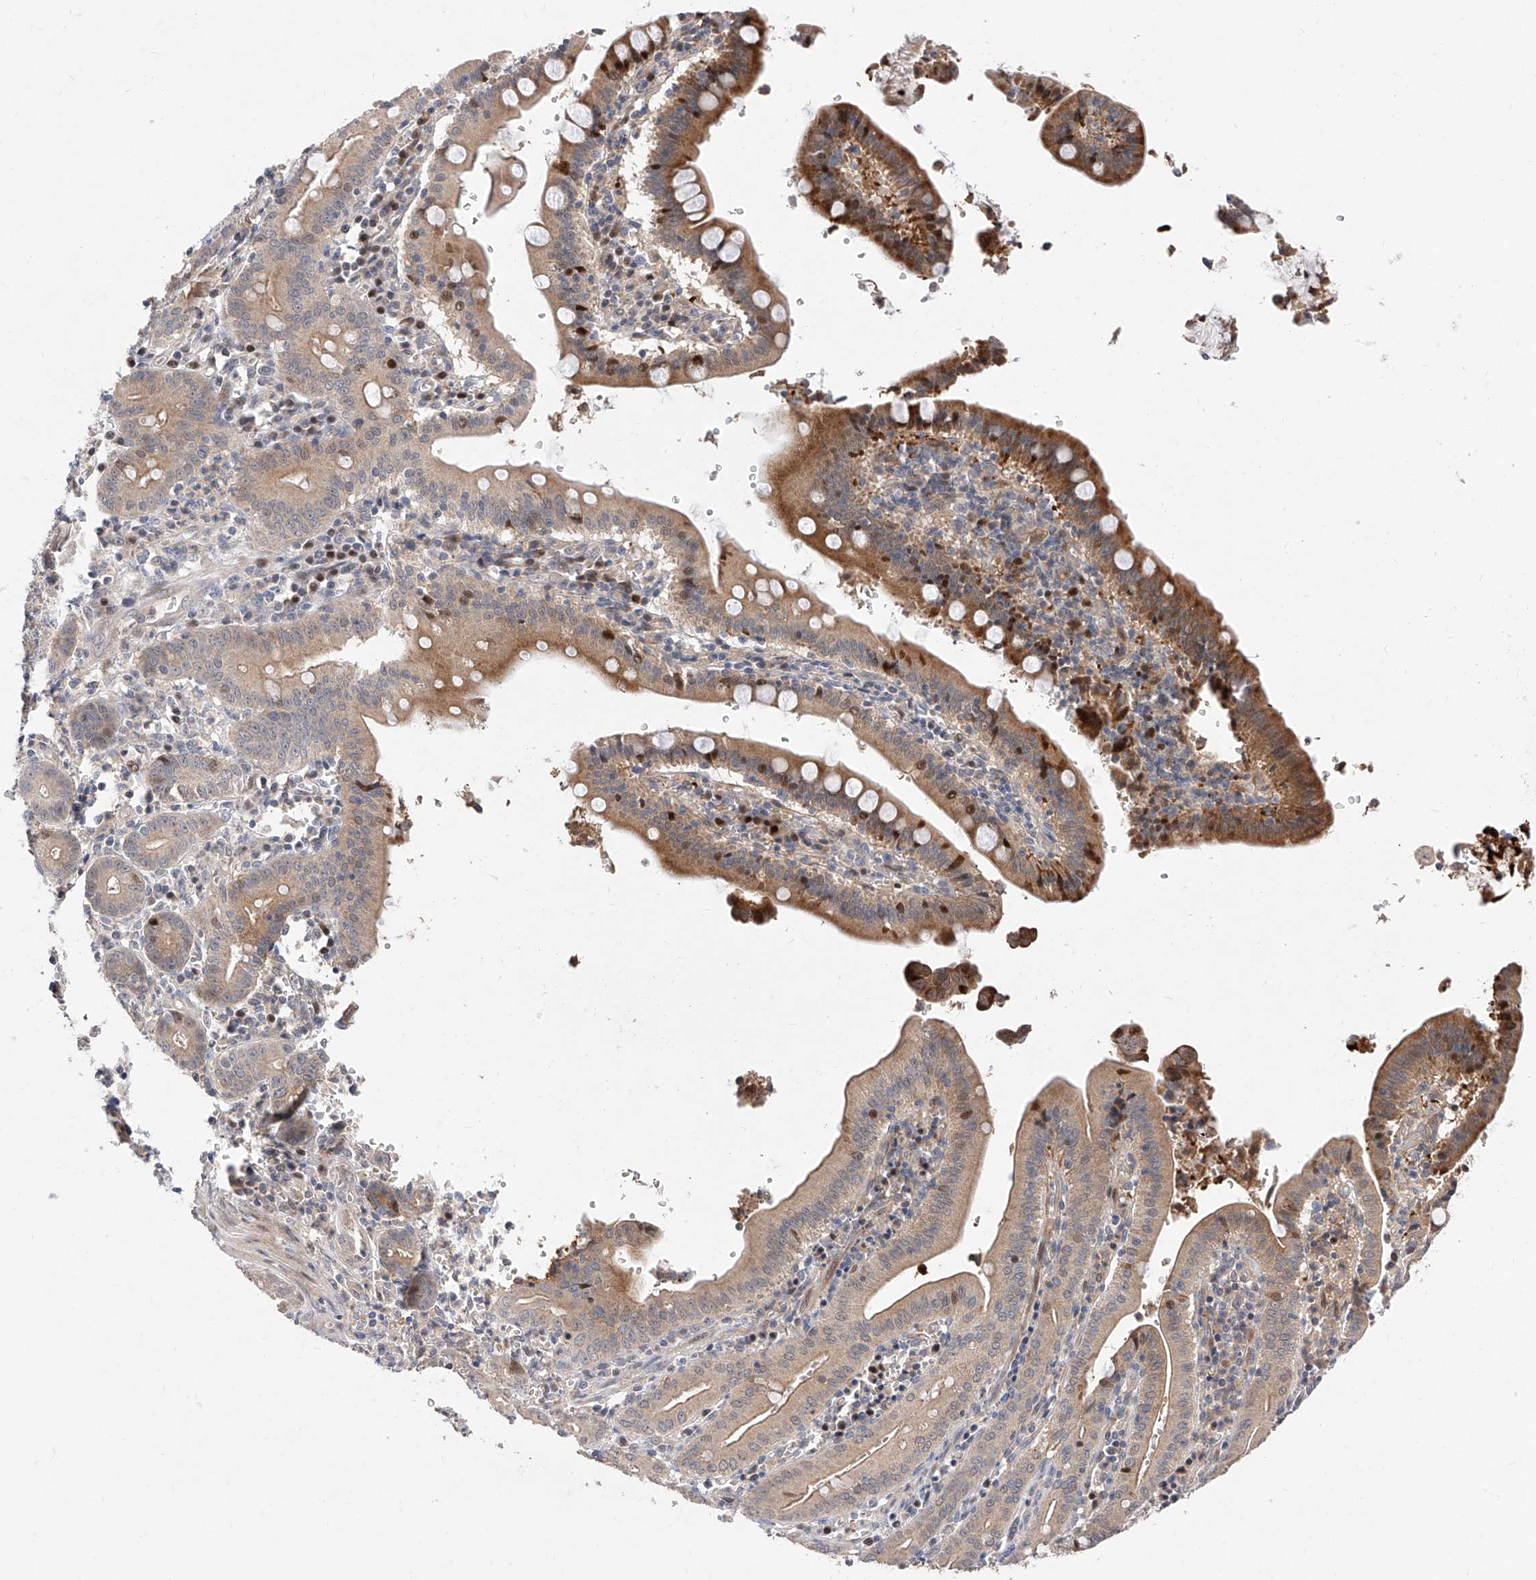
{"staining": {"intensity": "moderate", "quantity": ">75%", "location": "cytoplasmic/membranous,nuclear"}, "tissue": "pancreatic cancer", "cell_type": "Tumor cells", "image_type": "cancer", "snomed": [{"axis": "morphology", "description": "Adenocarcinoma, NOS"}, {"axis": "topography", "description": "Pancreas"}], "caption": "Adenocarcinoma (pancreatic) stained with a protein marker reveals moderate staining in tumor cells.", "gene": "FUCA2", "patient": {"sex": "male", "age": 70}}